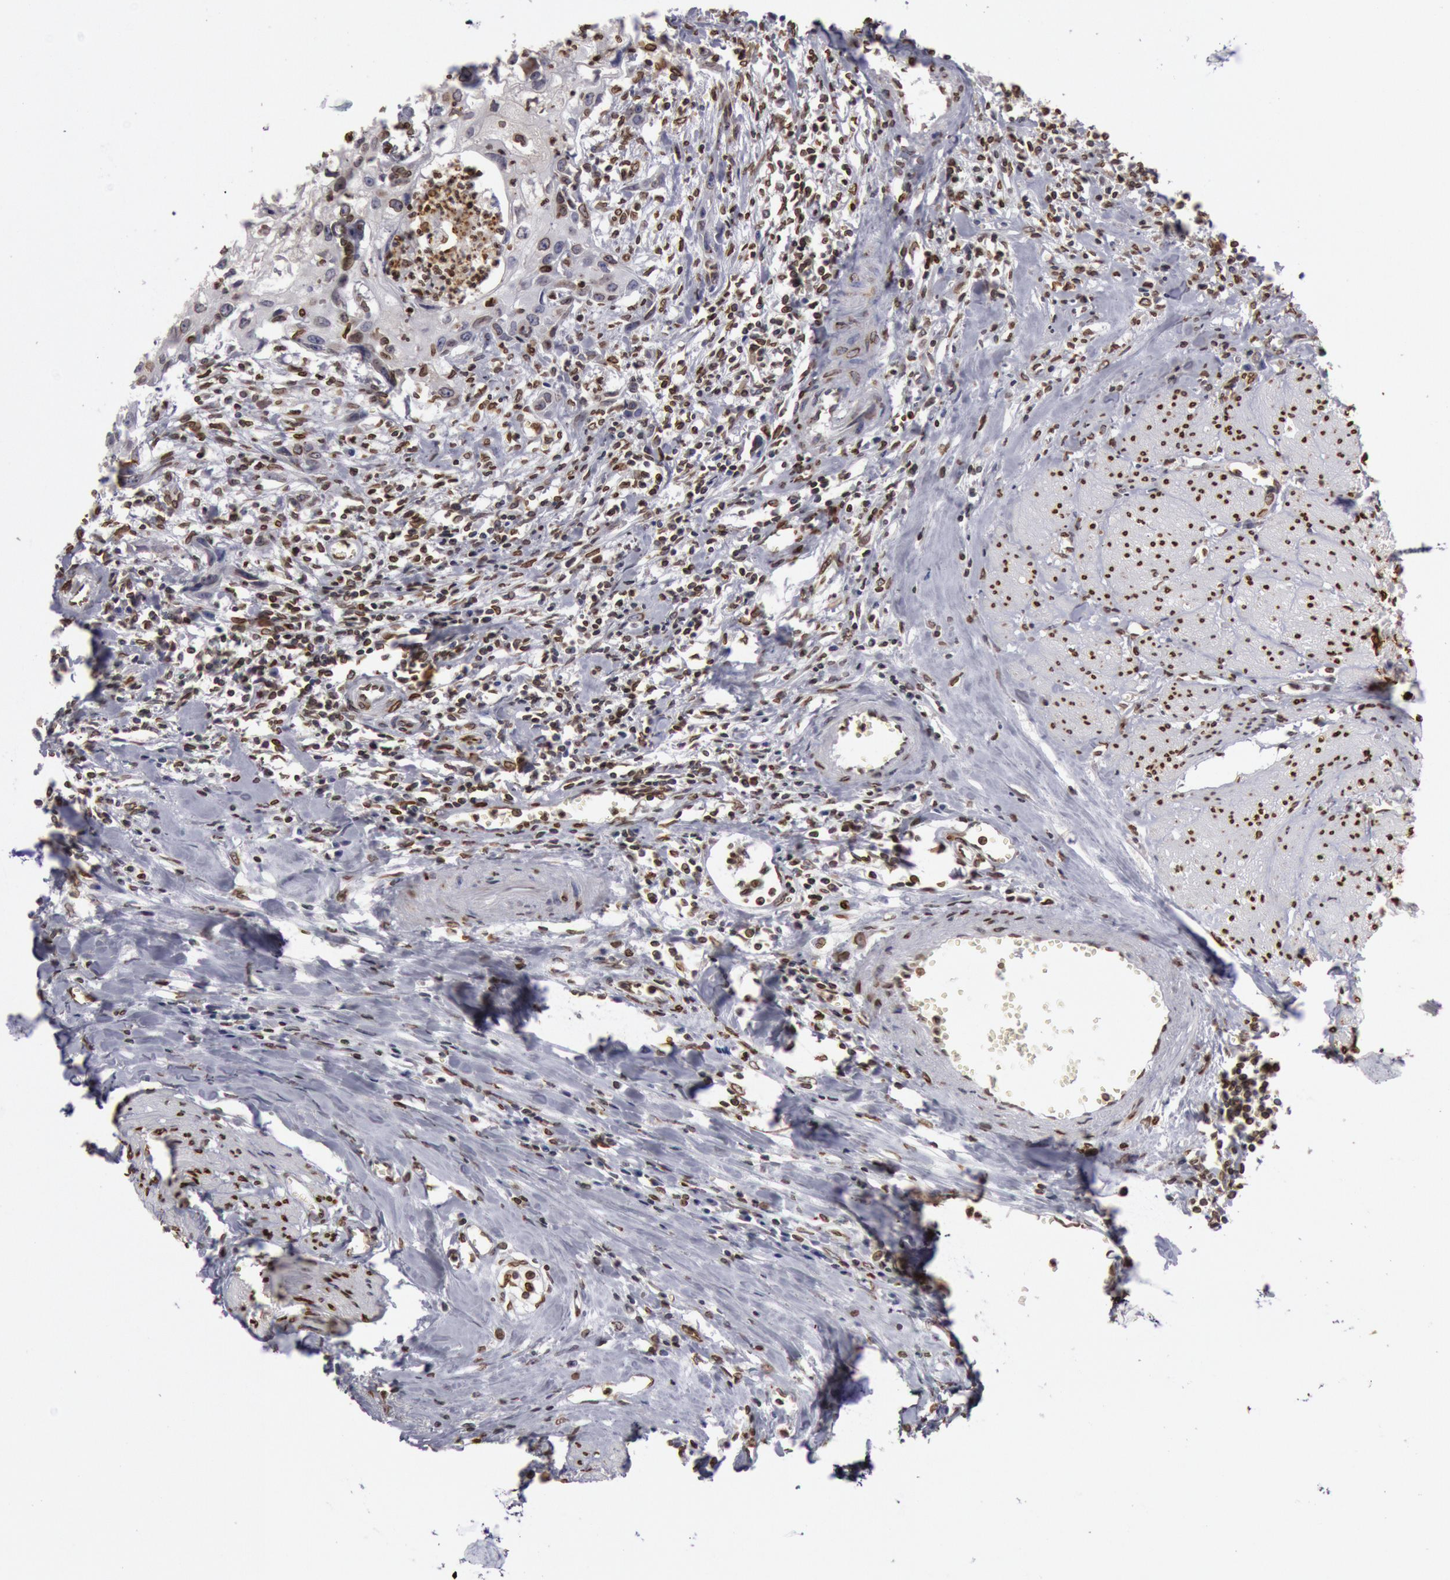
{"staining": {"intensity": "weak", "quantity": "25%-75%", "location": "cytoplasmic/membranous,nuclear"}, "tissue": "urothelial cancer", "cell_type": "Tumor cells", "image_type": "cancer", "snomed": [{"axis": "morphology", "description": "Urothelial carcinoma, High grade"}, {"axis": "topography", "description": "Urinary bladder"}], "caption": "A brown stain labels weak cytoplasmic/membranous and nuclear expression of a protein in high-grade urothelial carcinoma tumor cells.", "gene": "SUN2", "patient": {"sex": "male", "age": 54}}